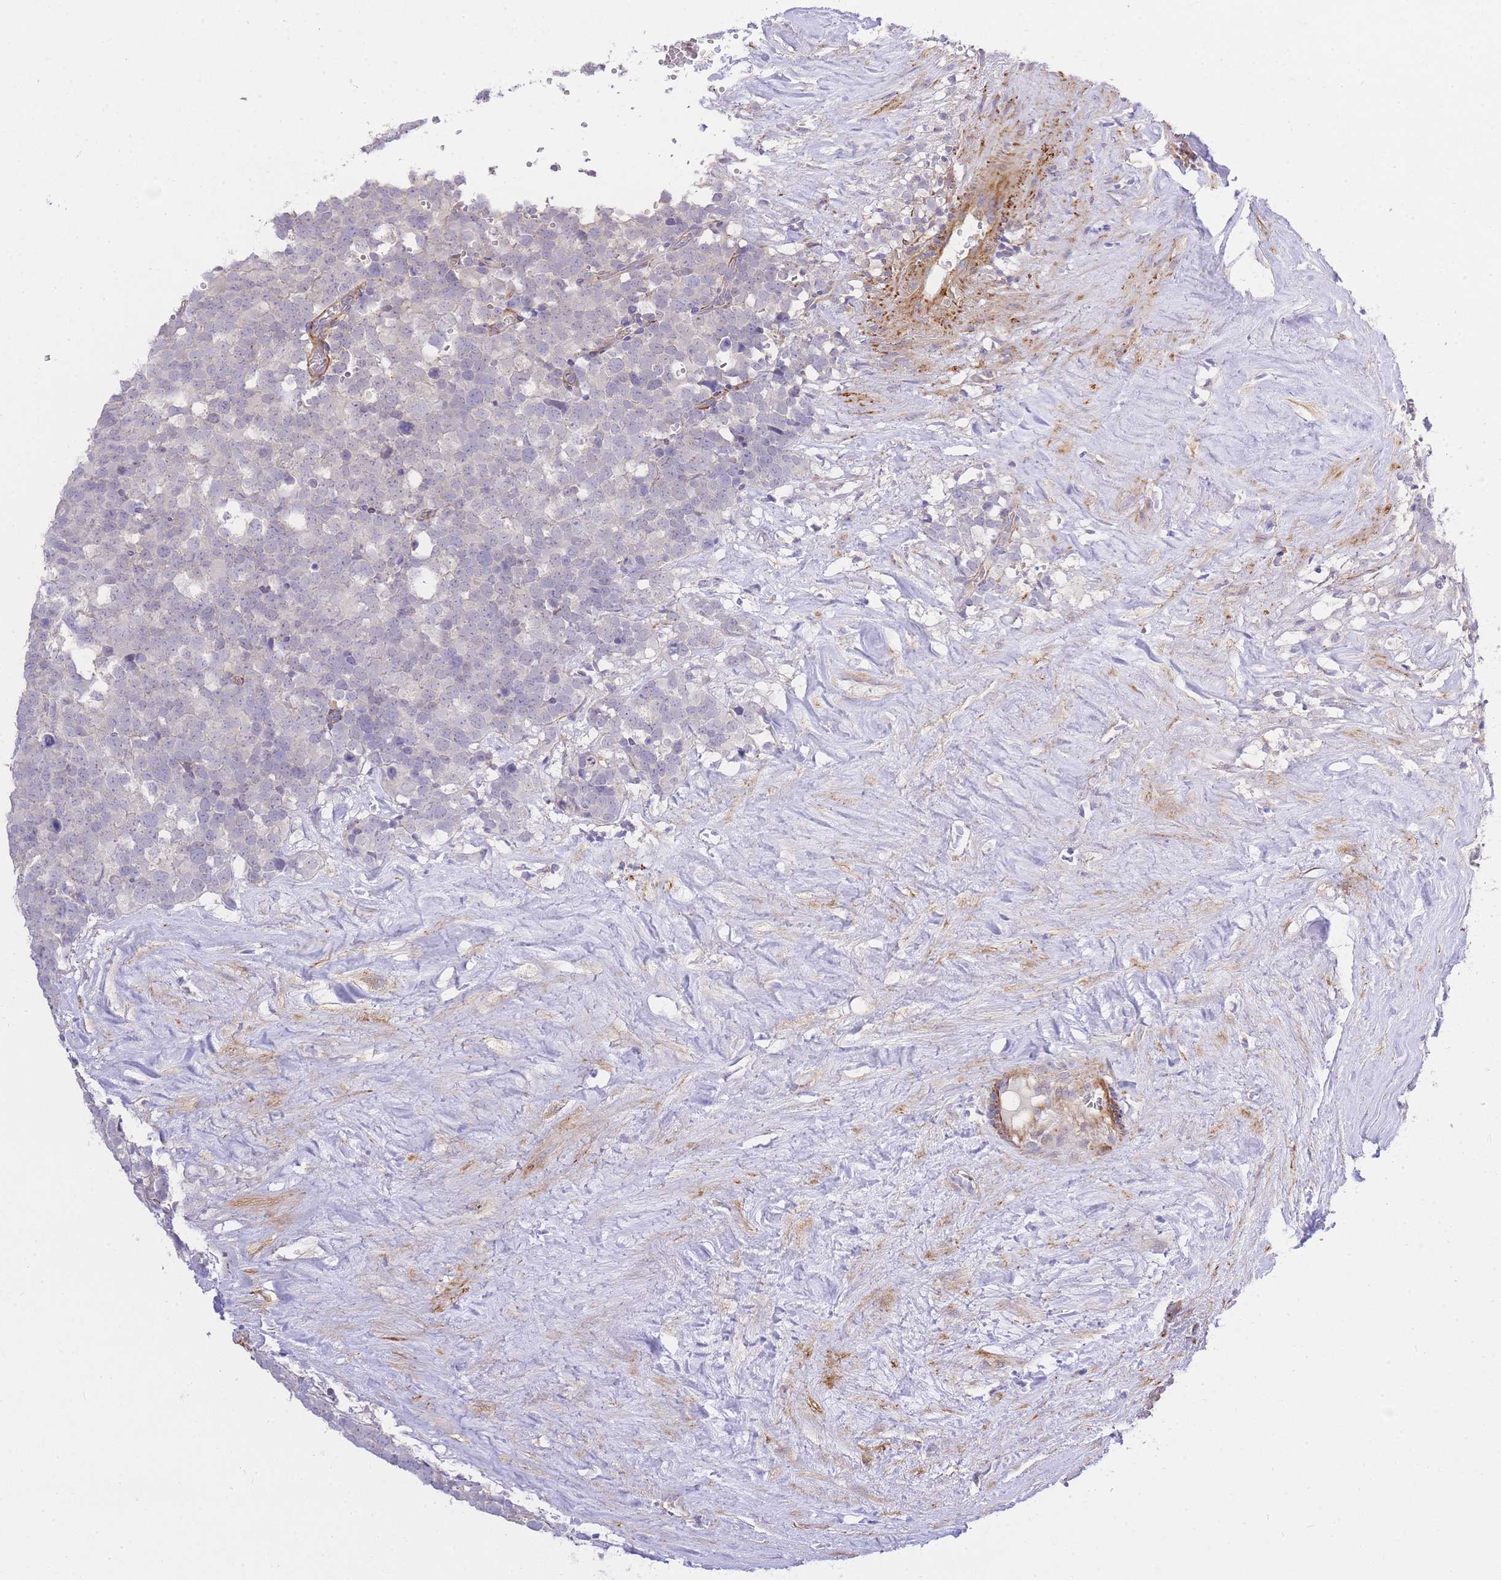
{"staining": {"intensity": "negative", "quantity": "none", "location": "none"}, "tissue": "testis cancer", "cell_type": "Tumor cells", "image_type": "cancer", "snomed": [{"axis": "morphology", "description": "Seminoma, NOS"}, {"axis": "topography", "description": "Testis"}], "caption": "The IHC photomicrograph has no significant expression in tumor cells of seminoma (testis) tissue.", "gene": "INSYN2B", "patient": {"sex": "male", "age": 71}}